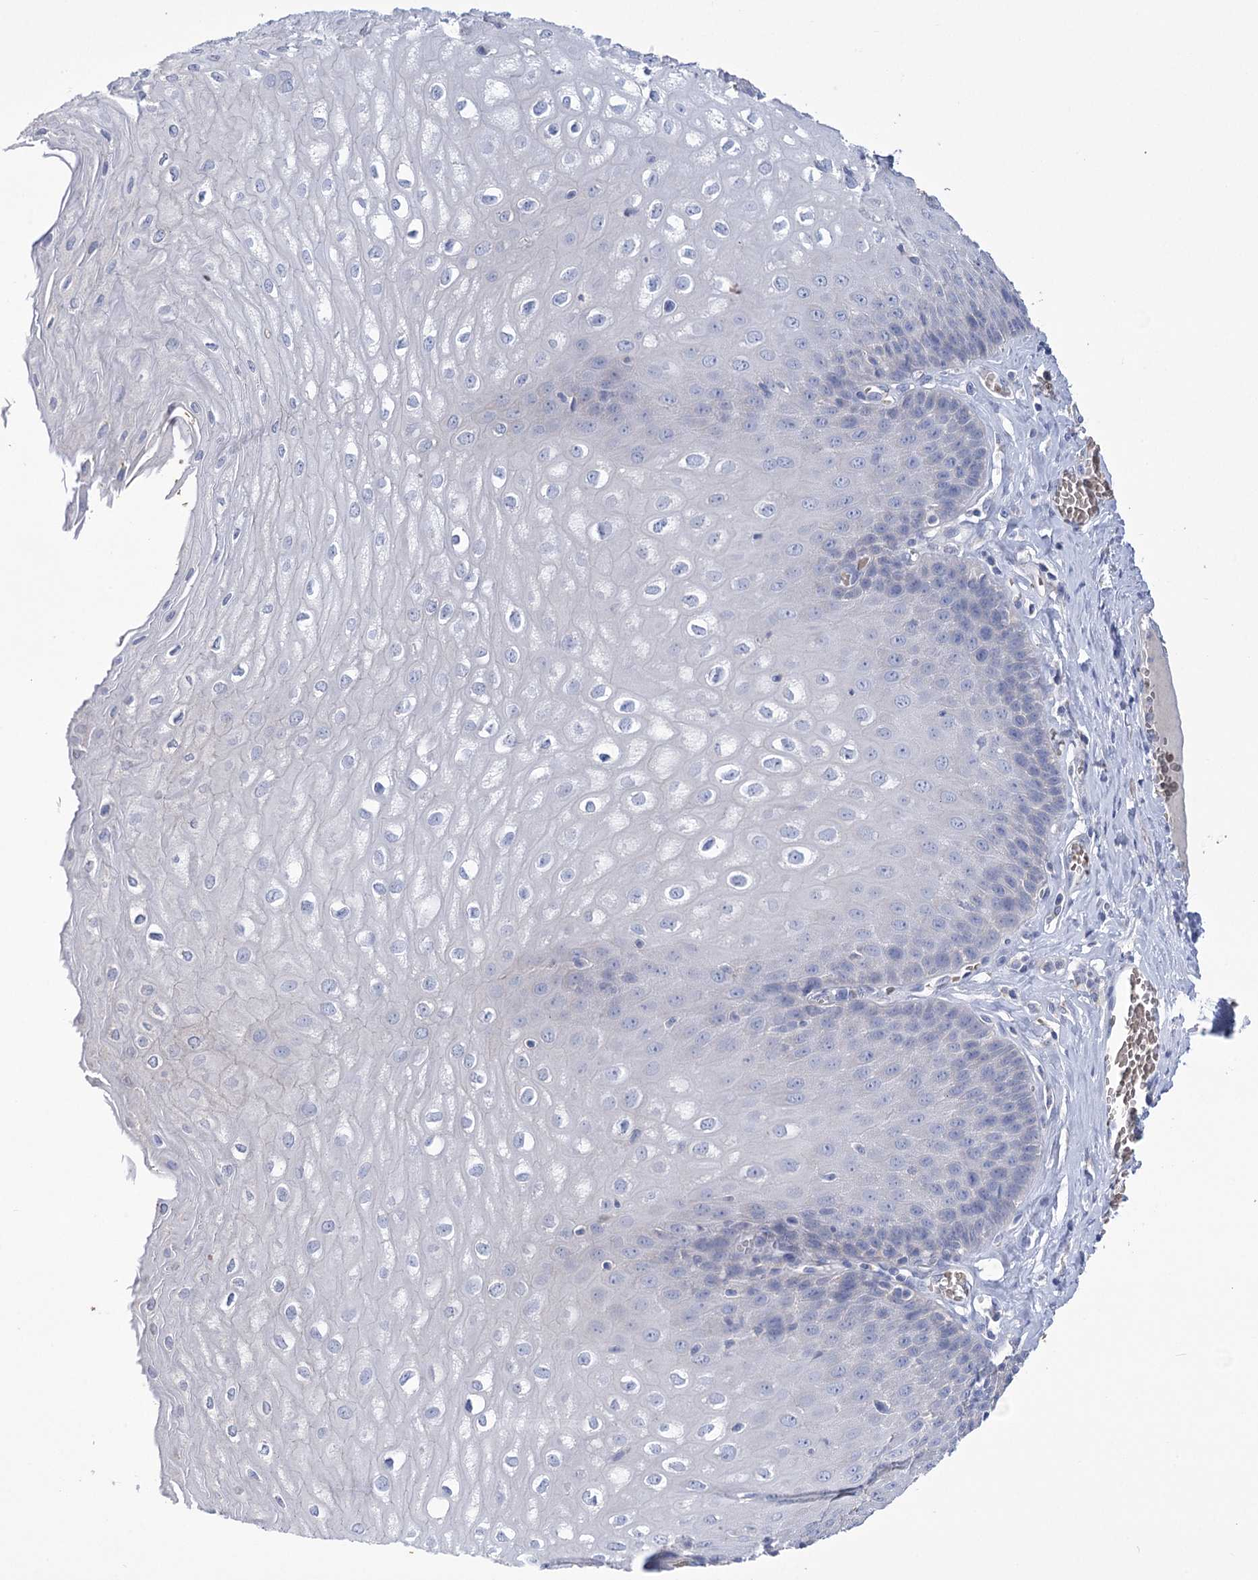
{"staining": {"intensity": "negative", "quantity": "none", "location": "none"}, "tissue": "esophagus", "cell_type": "Squamous epithelial cells", "image_type": "normal", "snomed": [{"axis": "morphology", "description": "Normal tissue, NOS"}, {"axis": "topography", "description": "Esophagus"}], "caption": "Histopathology image shows no significant protein expression in squamous epithelial cells of normal esophagus. Nuclei are stained in blue.", "gene": "PRSS53", "patient": {"sex": "male", "age": 60}}